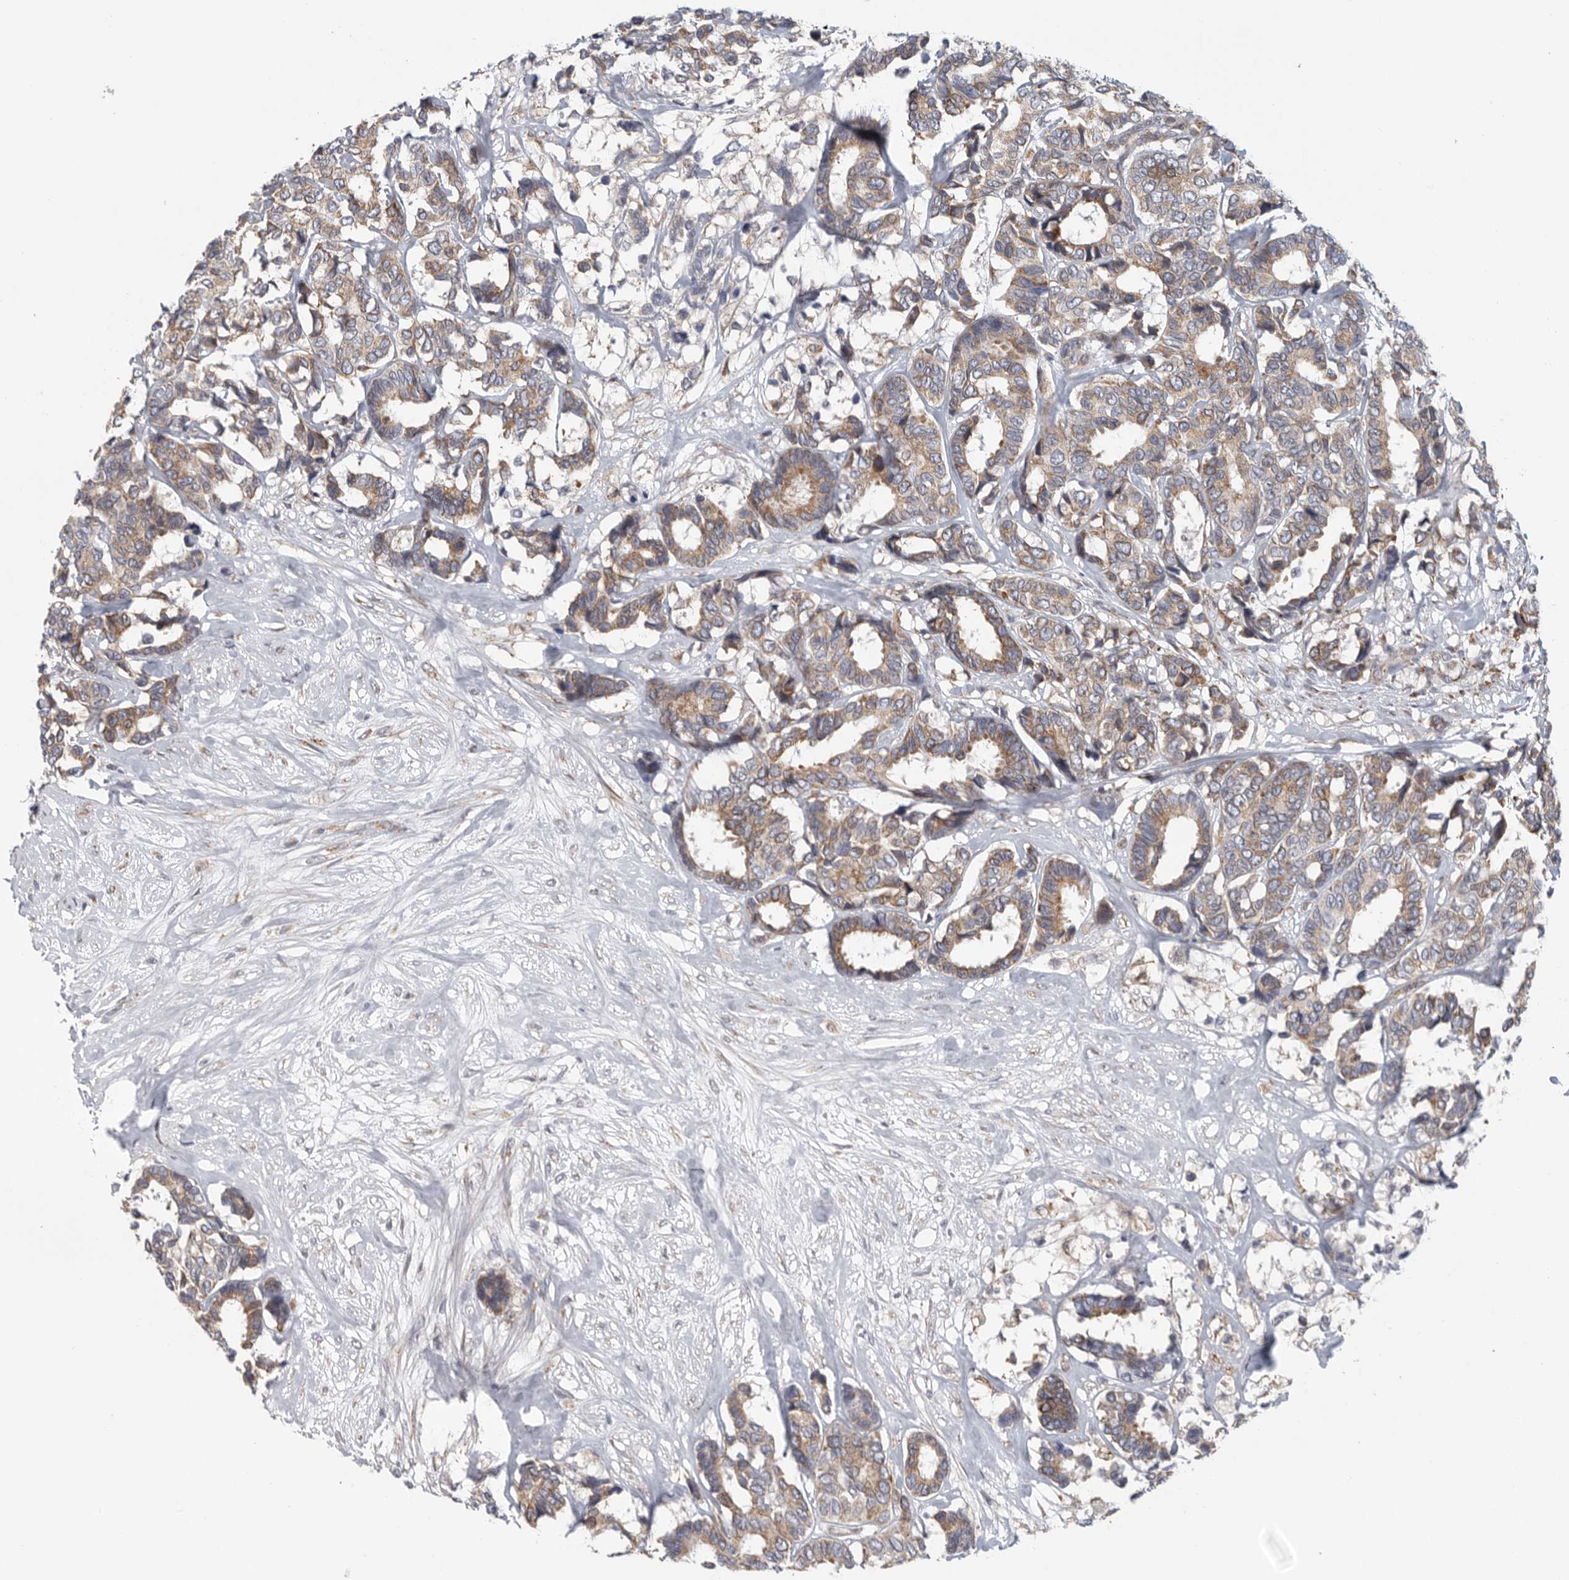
{"staining": {"intensity": "moderate", "quantity": ">75%", "location": "cytoplasmic/membranous"}, "tissue": "breast cancer", "cell_type": "Tumor cells", "image_type": "cancer", "snomed": [{"axis": "morphology", "description": "Duct carcinoma"}, {"axis": "topography", "description": "Breast"}], "caption": "A brown stain highlights moderate cytoplasmic/membranous positivity of a protein in human breast cancer (invasive ductal carcinoma) tumor cells. (Brightfield microscopy of DAB IHC at high magnification).", "gene": "FKBP8", "patient": {"sex": "female", "age": 87}}